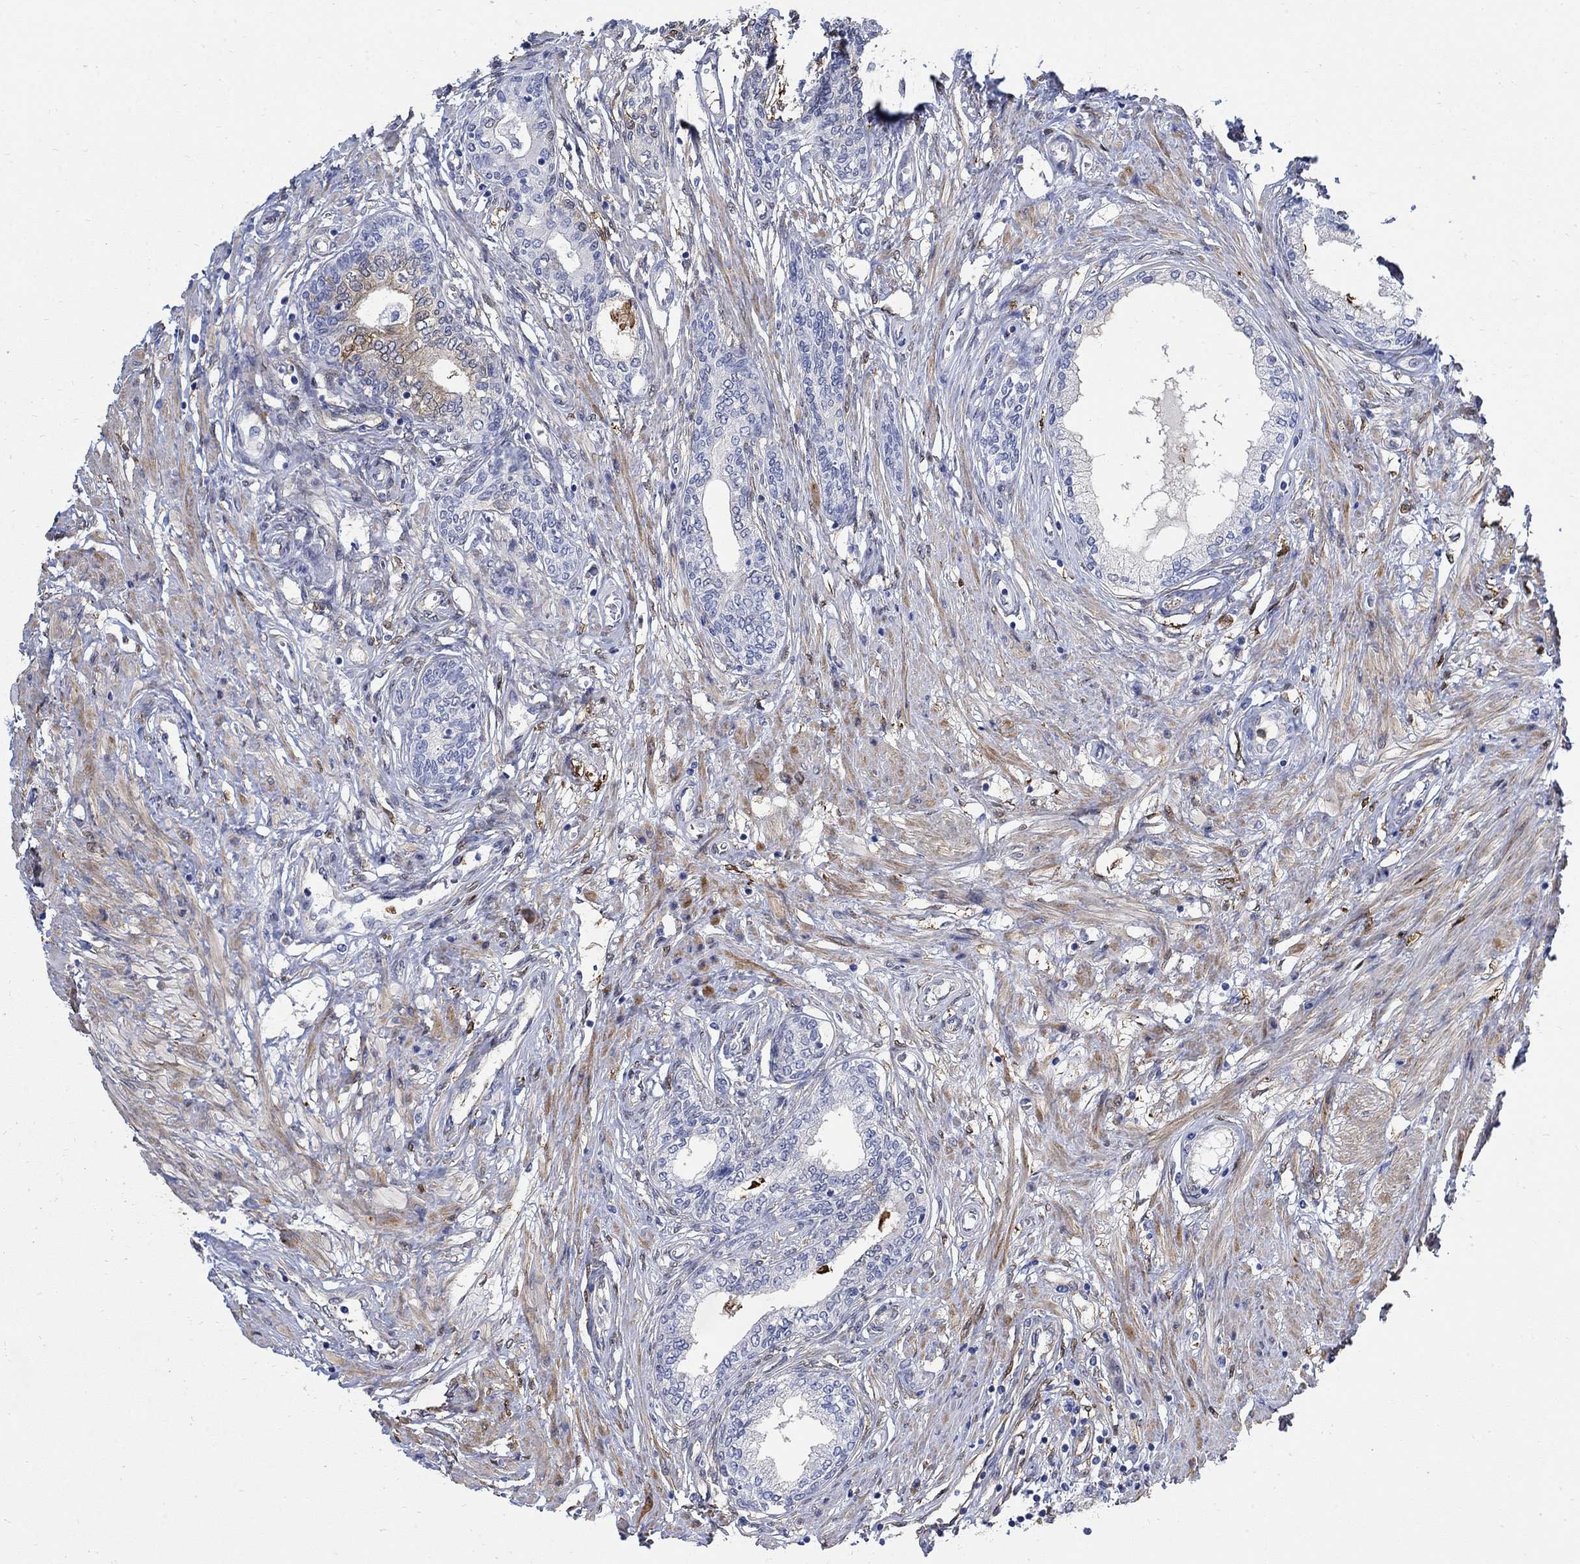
{"staining": {"intensity": "moderate", "quantity": "<25%", "location": "cytoplasmic/membranous"}, "tissue": "prostate cancer", "cell_type": "Tumor cells", "image_type": "cancer", "snomed": [{"axis": "morphology", "description": "Adenocarcinoma, Low grade"}, {"axis": "topography", "description": "Prostate and seminal vesicle, NOS"}], "caption": "Prostate cancer (low-grade adenocarcinoma) tissue exhibits moderate cytoplasmic/membranous expression in about <25% of tumor cells", "gene": "TGM2", "patient": {"sex": "male", "age": 61}}